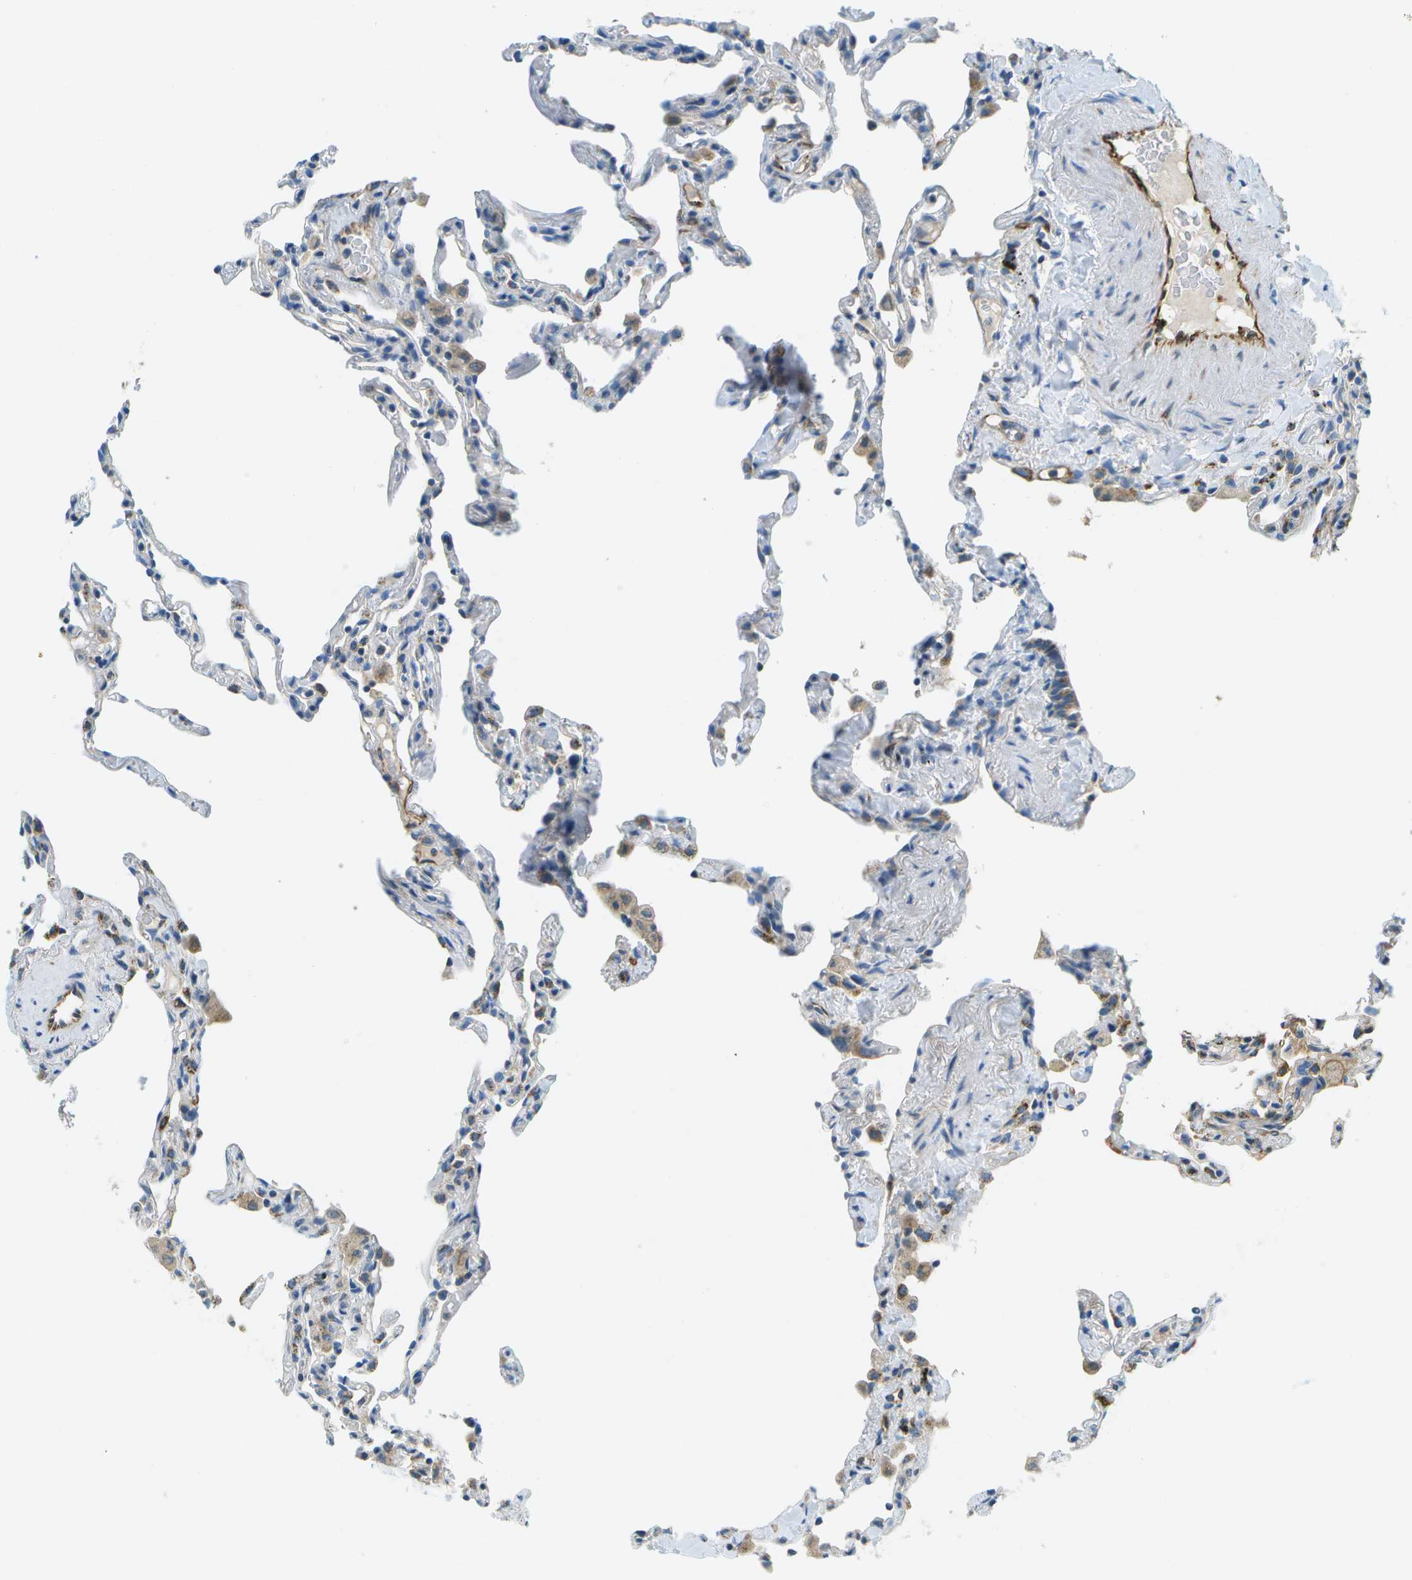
{"staining": {"intensity": "weak", "quantity": "<25%", "location": "cytoplasmic/membranous"}, "tissue": "lung", "cell_type": "Alveolar cells", "image_type": "normal", "snomed": [{"axis": "morphology", "description": "Normal tissue, NOS"}, {"axis": "topography", "description": "Lung"}], "caption": "Micrograph shows no significant protein expression in alveolar cells of benign lung.", "gene": "PTGIS", "patient": {"sex": "male", "age": 59}}